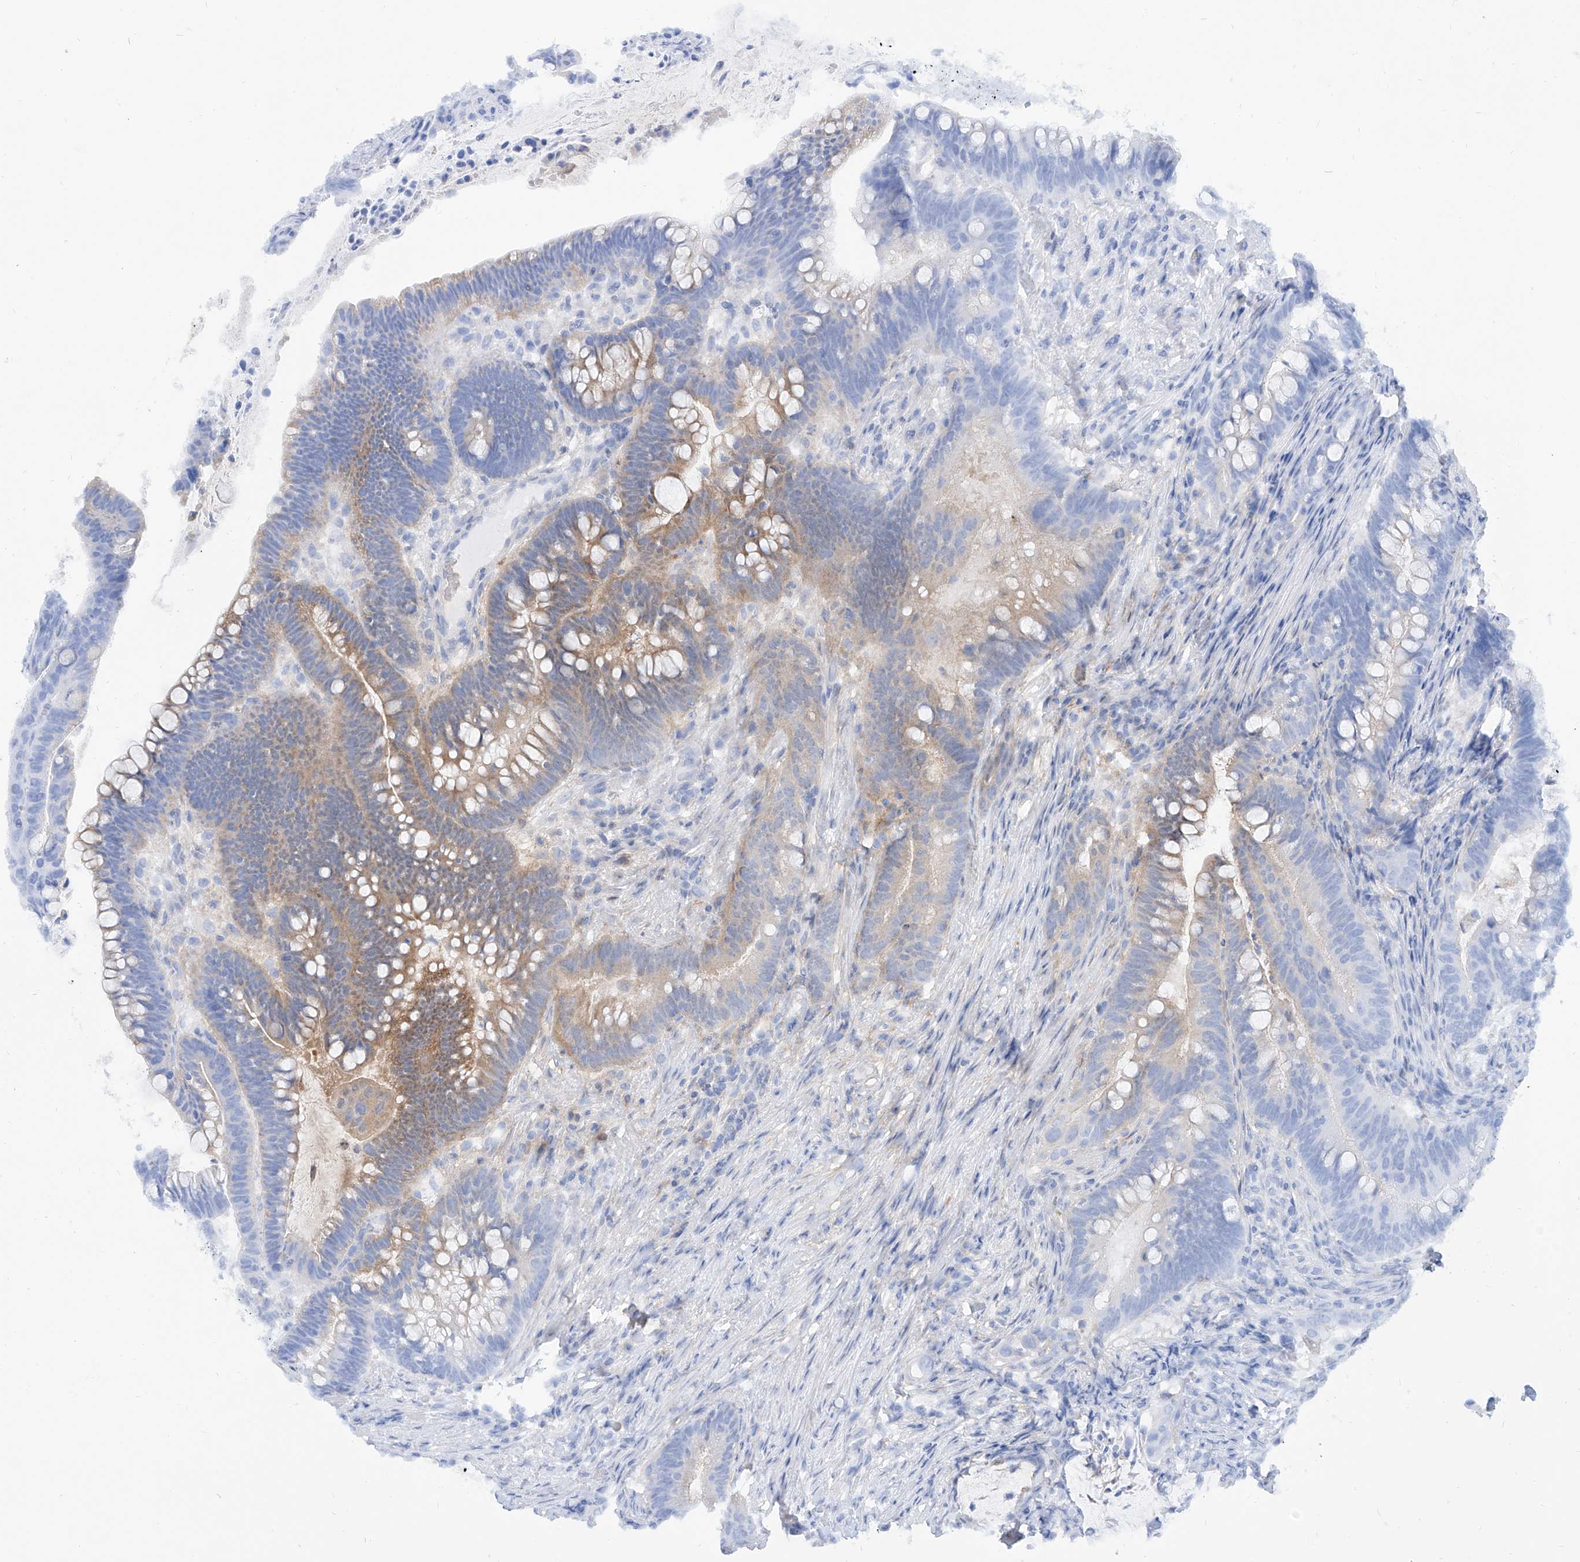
{"staining": {"intensity": "moderate", "quantity": "25%-75%", "location": "cytoplasmic/membranous"}, "tissue": "colorectal cancer", "cell_type": "Tumor cells", "image_type": "cancer", "snomed": [{"axis": "morphology", "description": "Adenocarcinoma, NOS"}, {"axis": "topography", "description": "Colon"}], "caption": "Protein expression analysis of adenocarcinoma (colorectal) exhibits moderate cytoplasmic/membranous staining in approximately 25%-75% of tumor cells.", "gene": "PDXK", "patient": {"sex": "female", "age": 66}}